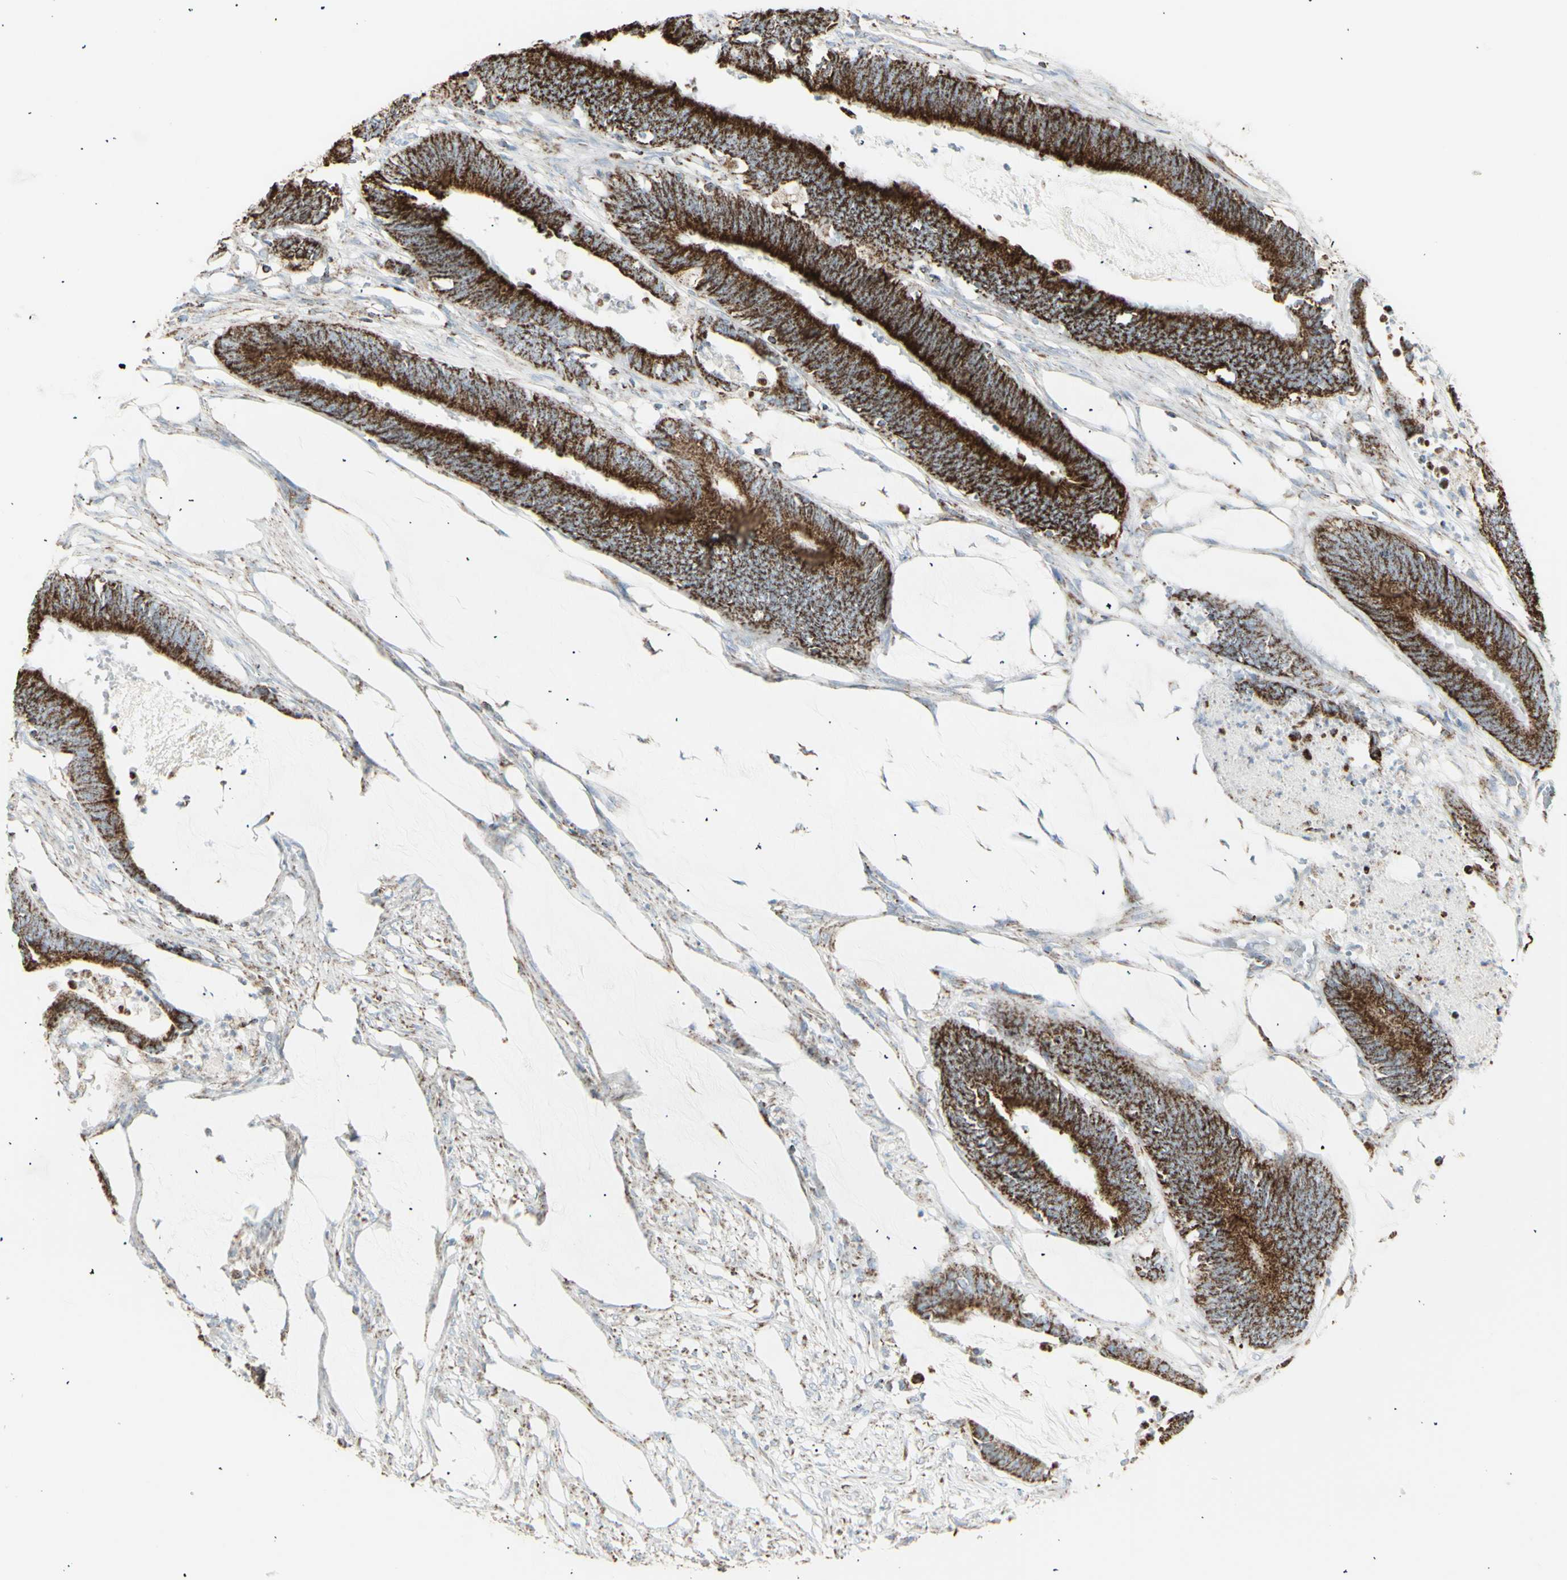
{"staining": {"intensity": "strong", "quantity": ">75%", "location": "cytoplasmic/membranous"}, "tissue": "colorectal cancer", "cell_type": "Tumor cells", "image_type": "cancer", "snomed": [{"axis": "morphology", "description": "Adenocarcinoma, NOS"}, {"axis": "topography", "description": "Rectum"}], "caption": "This image demonstrates immunohistochemistry (IHC) staining of colorectal cancer, with high strong cytoplasmic/membranous positivity in approximately >75% of tumor cells.", "gene": "PLGRKT", "patient": {"sex": "female", "age": 66}}